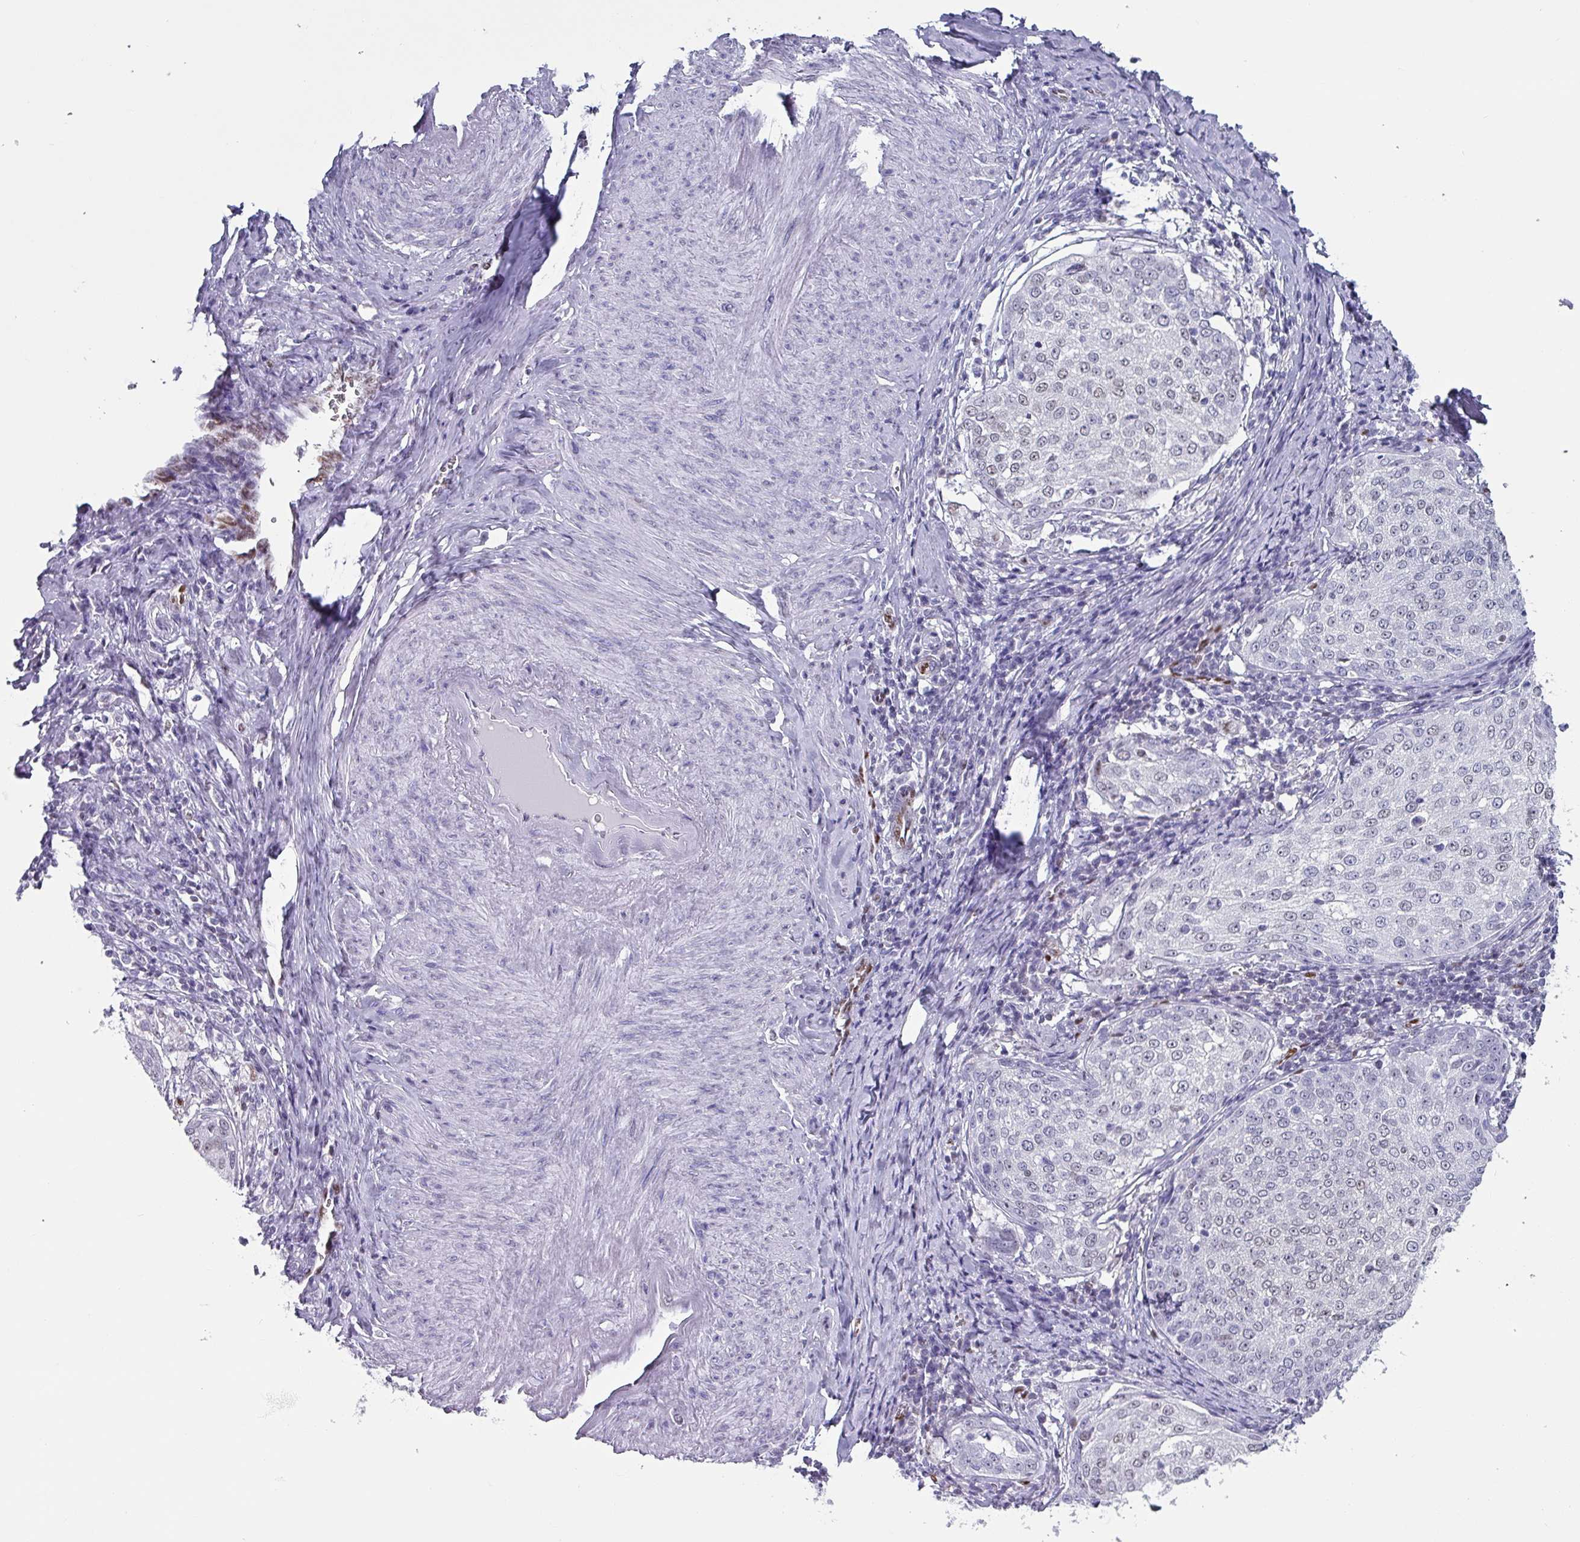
{"staining": {"intensity": "weak", "quantity": "25%-75%", "location": "nuclear"}, "tissue": "cervical cancer", "cell_type": "Tumor cells", "image_type": "cancer", "snomed": [{"axis": "morphology", "description": "Squamous cell carcinoma, NOS"}, {"axis": "topography", "description": "Cervix"}], "caption": "A brown stain labels weak nuclear positivity of a protein in human cervical squamous cell carcinoma tumor cells.", "gene": "ZNF816-ZNF321P", "patient": {"sex": "female", "age": 57}}